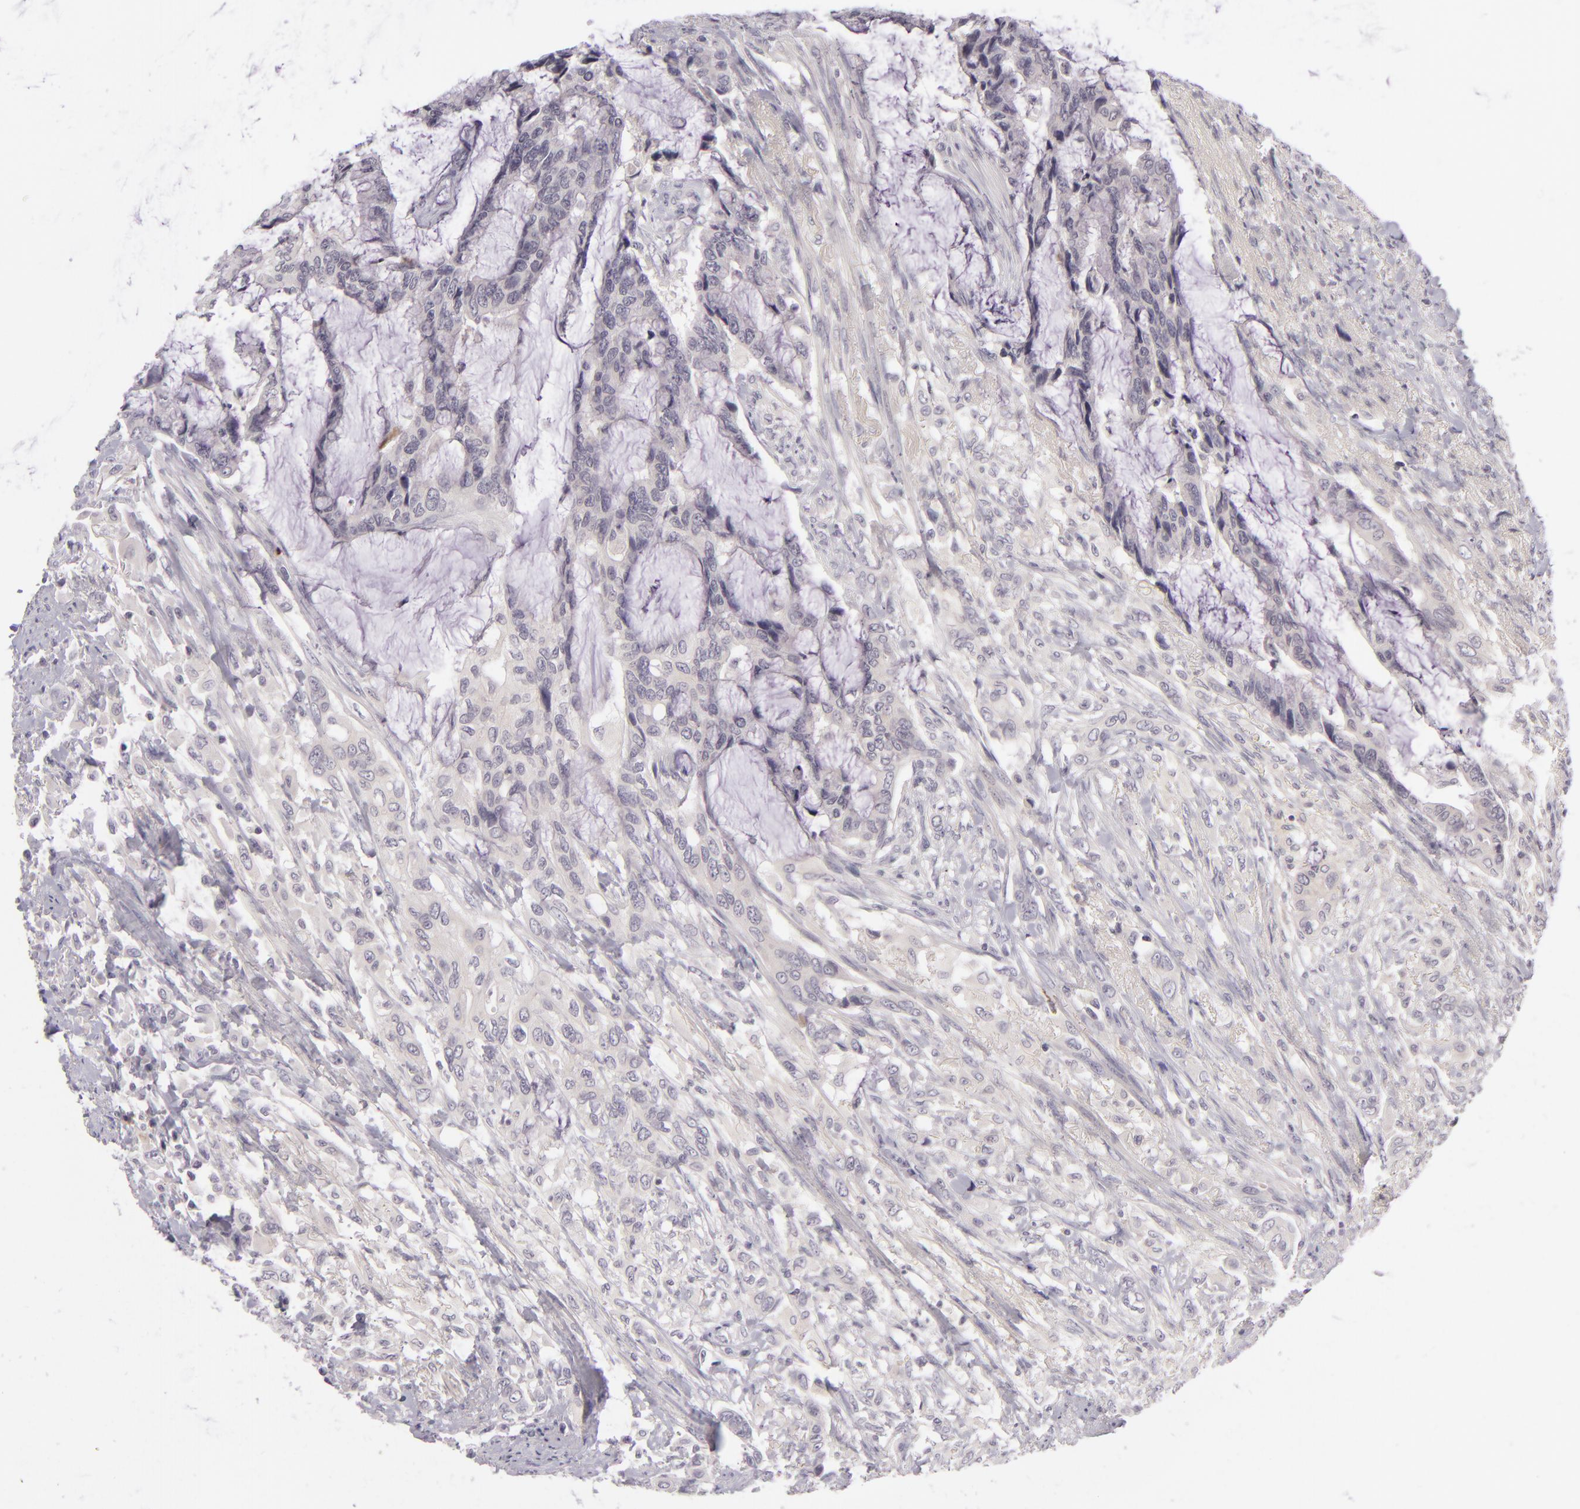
{"staining": {"intensity": "negative", "quantity": "none", "location": "none"}, "tissue": "colorectal cancer", "cell_type": "Tumor cells", "image_type": "cancer", "snomed": [{"axis": "morphology", "description": "Adenocarcinoma, NOS"}, {"axis": "topography", "description": "Rectum"}], "caption": "This is an immunohistochemistry image of human colorectal cancer. There is no positivity in tumor cells.", "gene": "DAG1", "patient": {"sex": "female", "age": 59}}